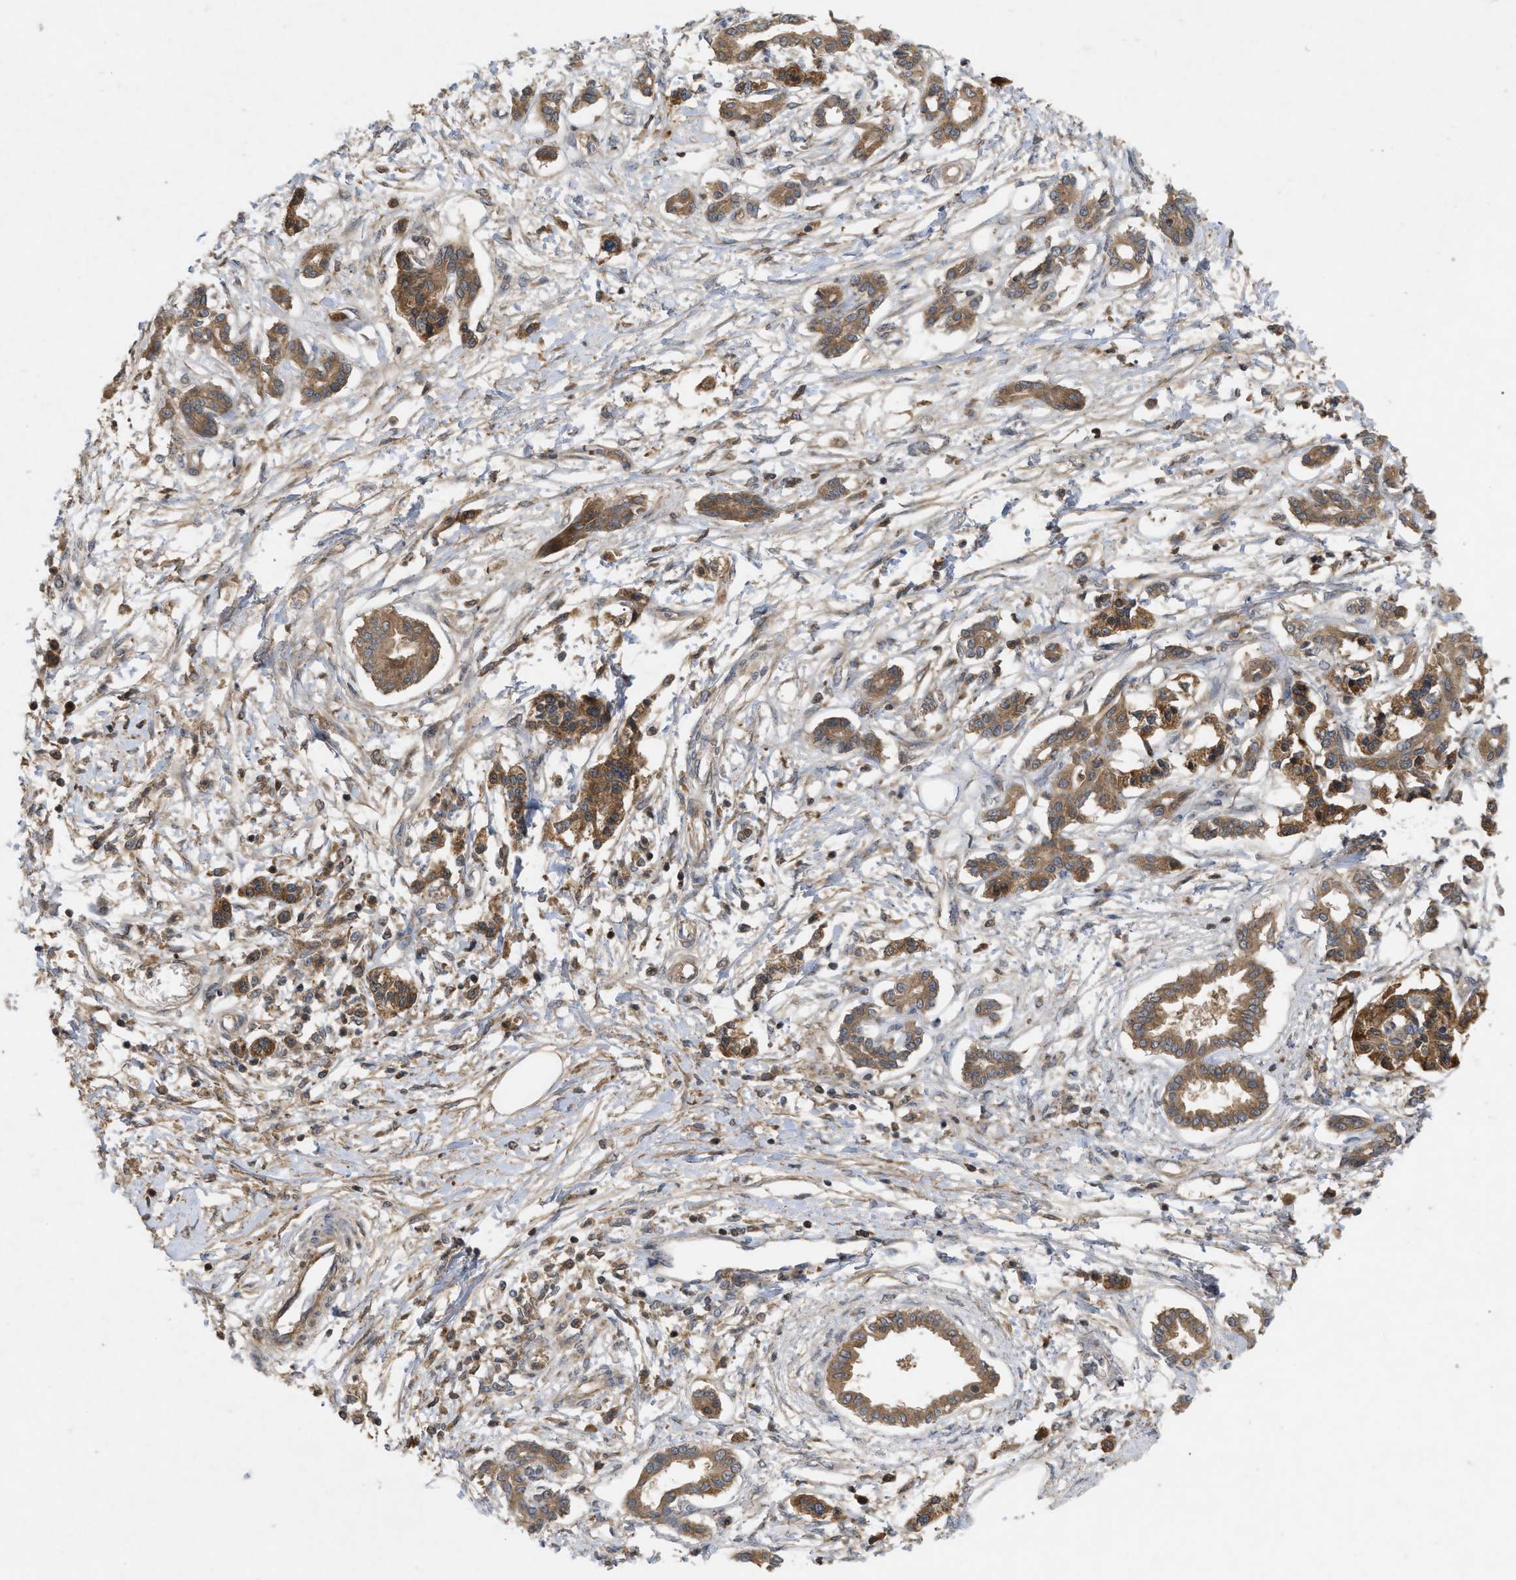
{"staining": {"intensity": "moderate", "quantity": ">75%", "location": "cytoplasmic/membranous"}, "tissue": "pancreatic cancer", "cell_type": "Tumor cells", "image_type": "cancer", "snomed": [{"axis": "morphology", "description": "Adenocarcinoma, NOS"}, {"axis": "topography", "description": "Pancreas"}], "caption": "Immunohistochemistry (IHC) (DAB (3,3'-diaminobenzidine)) staining of human pancreatic adenocarcinoma displays moderate cytoplasmic/membranous protein staining in about >75% of tumor cells. Immunohistochemistry stains the protein in brown and the nuclei are stained blue.", "gene": "RAB2A", "patient": {"sex": "male", "age": 56}}